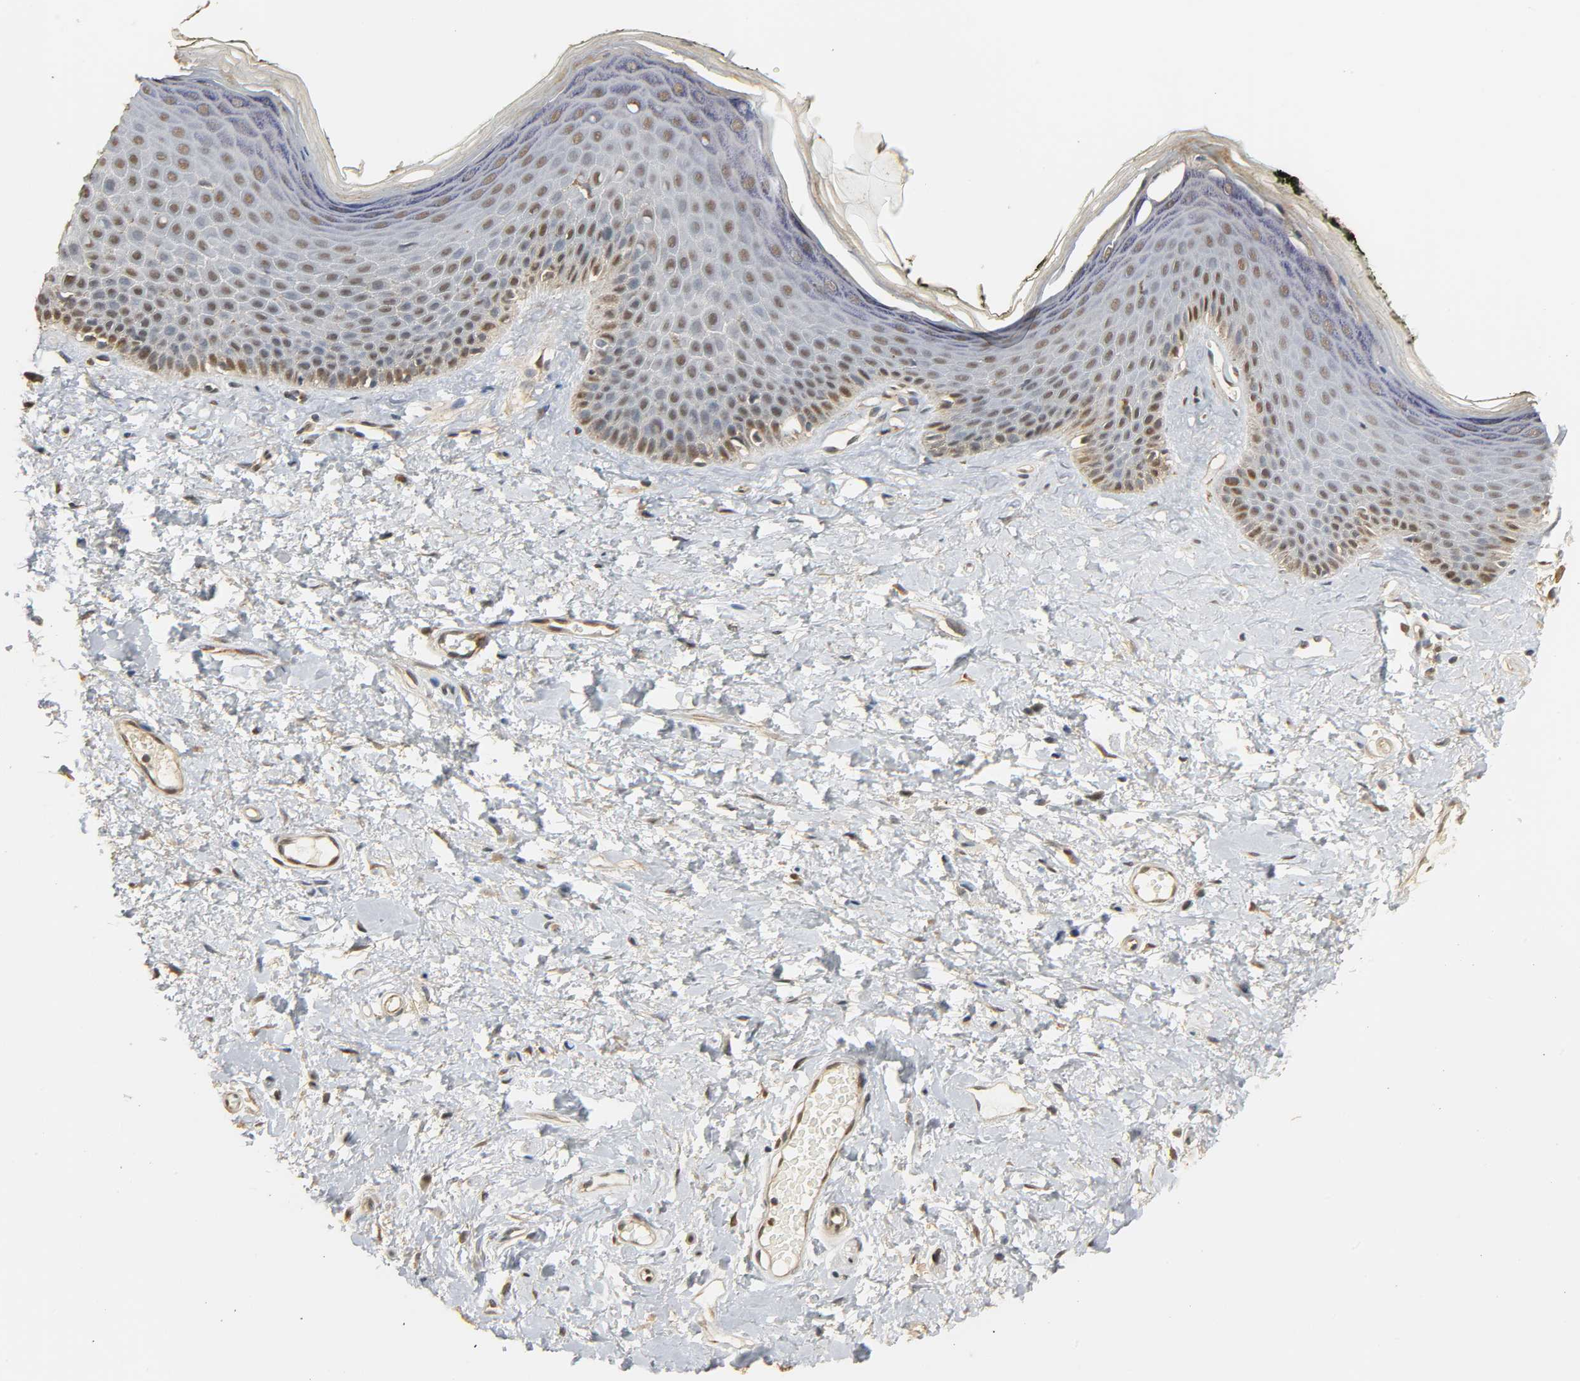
{"staining": {"intensity": "moderate", "quantity": "25%-75%", "location": "nuclear"}, "tissue": "skin", "cell_type": "Epidermal cells", "image_type": "normal", "snomed": [{"axis": "morphology", "description": "Normal tissue, NOS"}, {"axis": "morphology", "description": "Inflammation, NOS"}, {"axis": "topography", "description": "Vulva"}], "caption": "Skin stained with DAB (3,3'-diaminobenzidine) IHC demonstrates medium levels of moderate nuclear staining in about 25%-75% of epidermal cells. Nuclei are stained in blue.", "gene": "ZFPM2", "patient": {"sex": "female", "age": 84}}